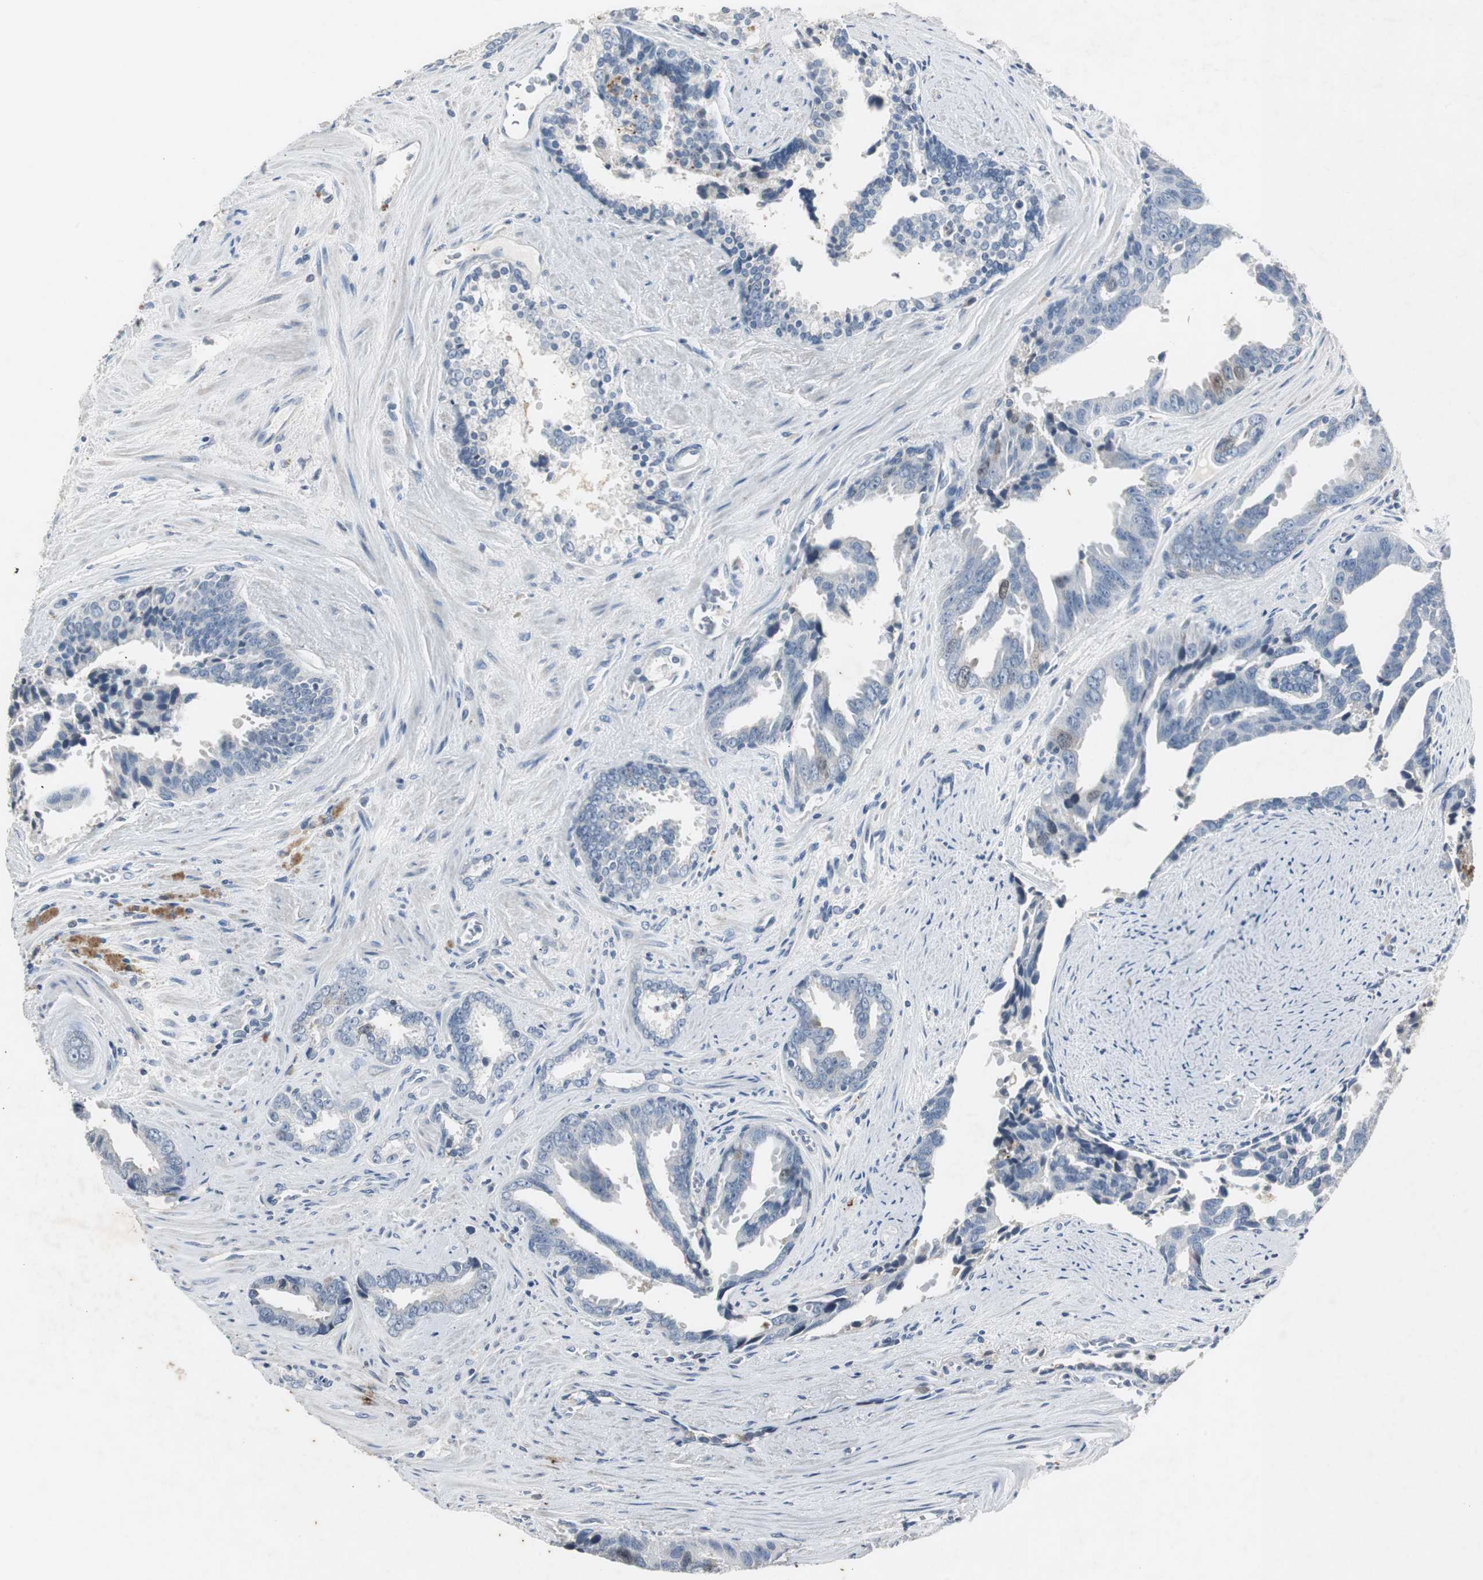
{"staining": {"intensity": "weak", "quantity": "<25%", "location": "cytoplasmic/membranous"}, "tissue": "prostate cancer", "cell_type": "Tumor cells", "image_type": "cancer", "snomed": [{"axis": "morphology", "description": "Adenocarcinoma, High grade"}, {"axis": "topography", "description": "Prostate"}], "caption": "Tumor cells show no significant protein positivity in high-grade adenocarcinoma (prostate).", "gene": "TK1", "patient": {"sex": "male", "age": 67}}